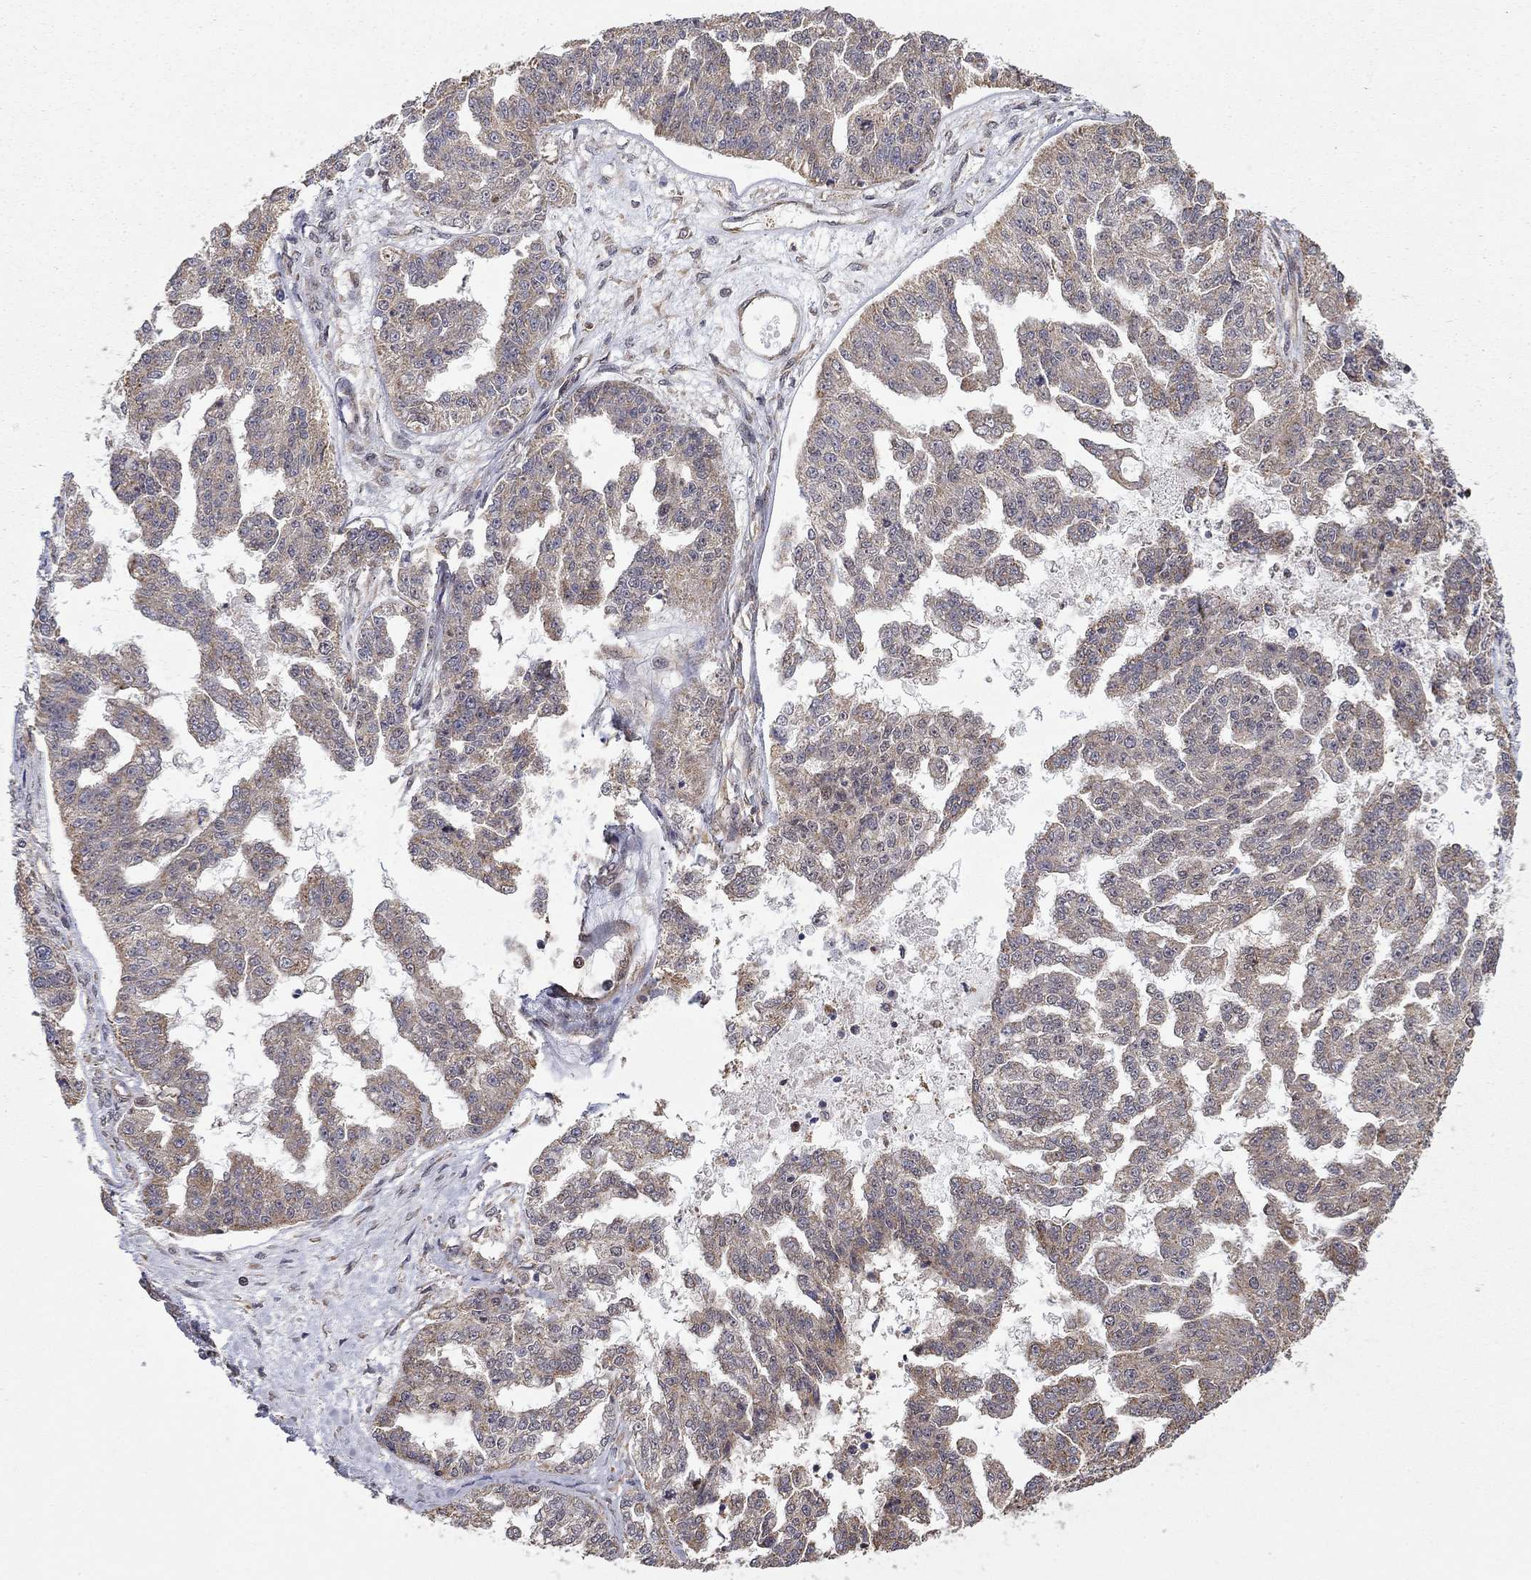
{"staining": {"intensity": "weak", "quantity": "<25%", "location": "cytoplasmic/membranous"}, "tissue": "ovarian cancer", "cell_type": "Tumor cells", "image_type": "cancer", "snomed": [{"axis": "morphology", "description": "Cystadenocarcinoma, serous, NOS"}, {"axis": "topography", "description": "Ovary"}], "caption": "Photomicrograph shows no significant protein expression in tumor cells of serous cystadenocarcinoma (ovarian).", "gene": "TDP1", "patient": {"sex": "female", "age": 58}}